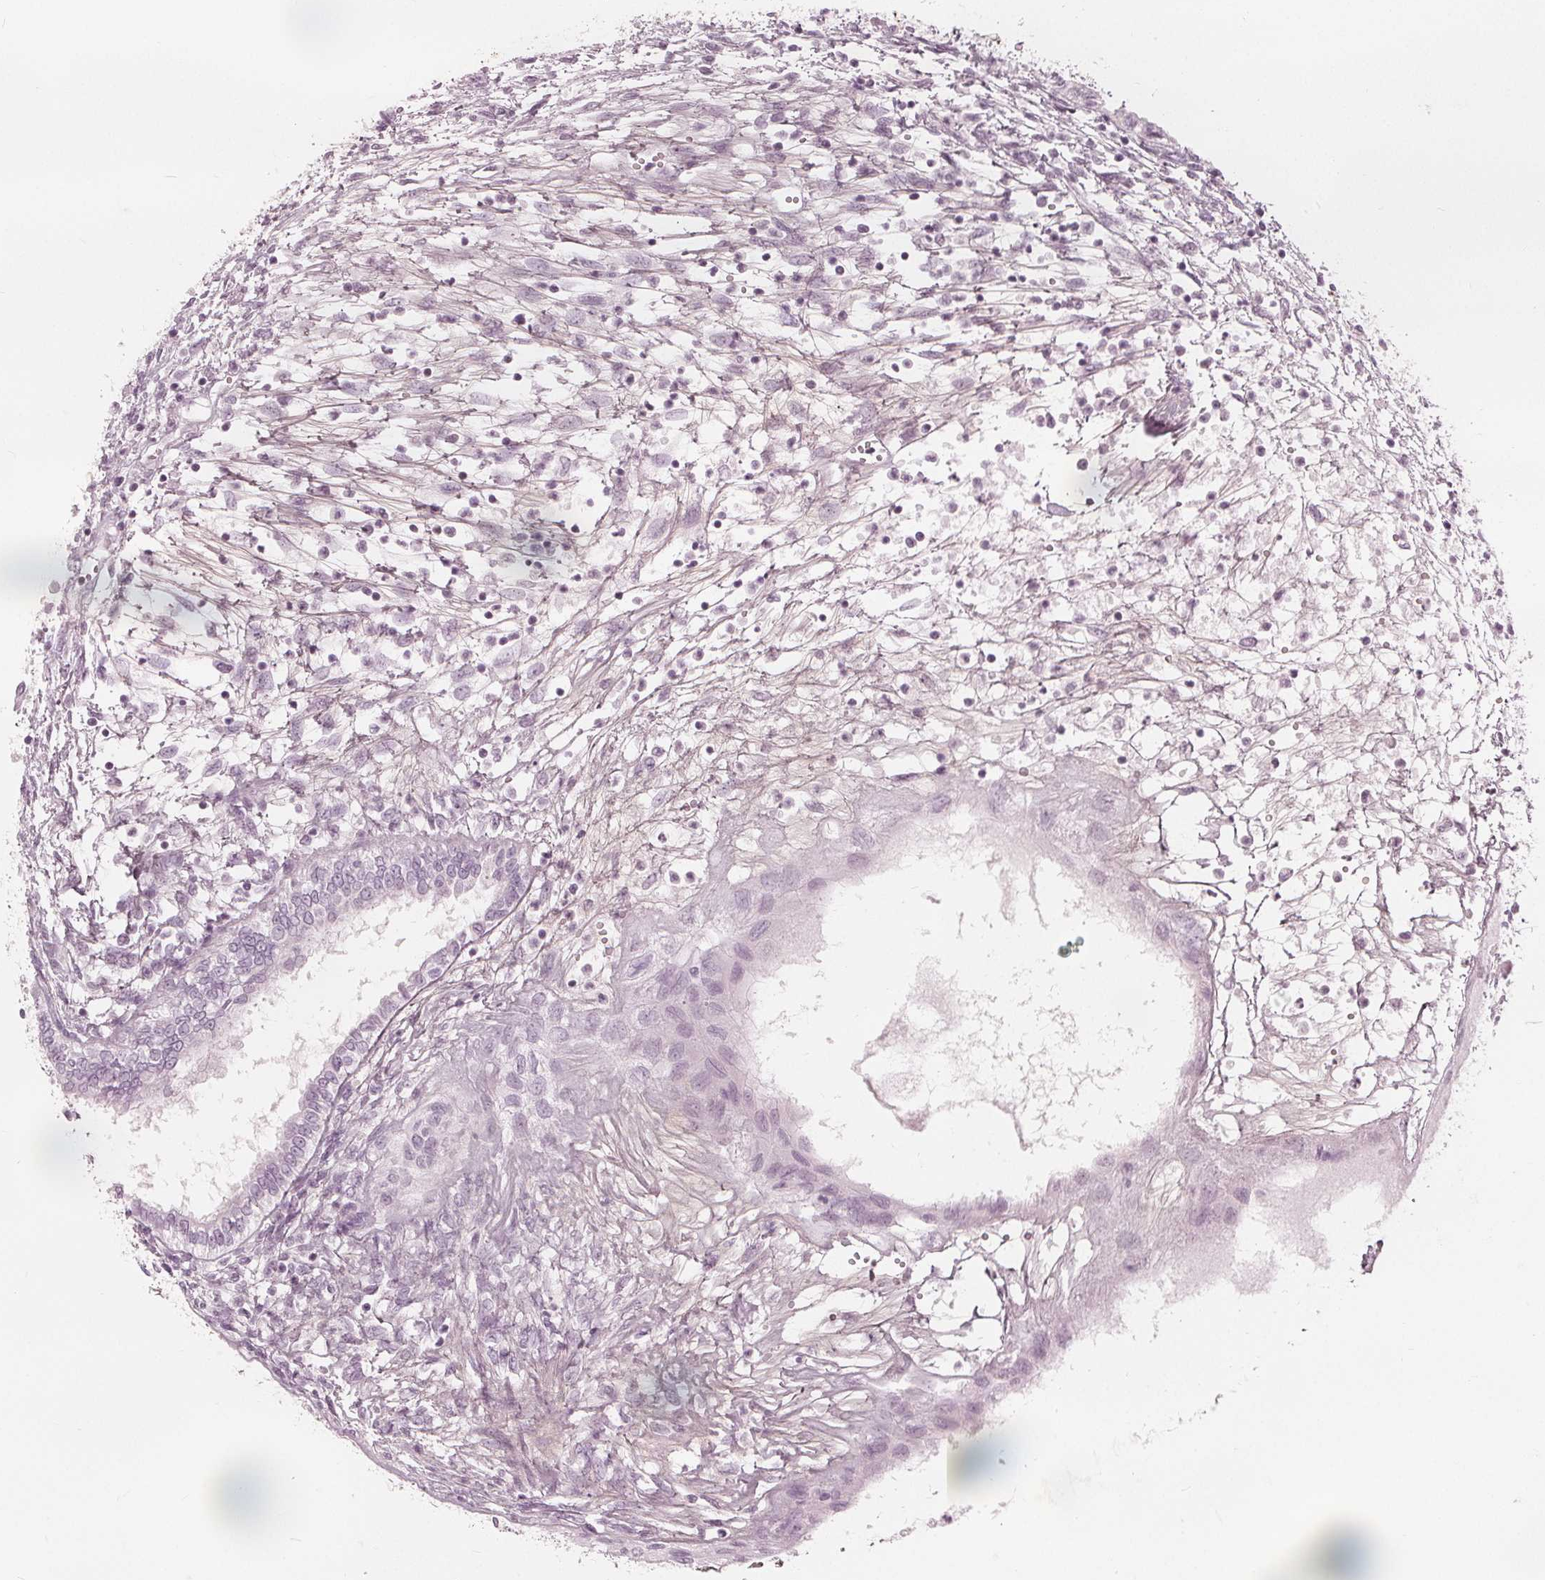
{"staining": {"intensity": "negative", "quantity": "none", "location": "none"}, "tissue": "testis cancer", "cell_type": "Tumor cells", "image_type": "cancer", "snomed": [{"axis": "morphology", "description": "Carcinoma, Embryonal, NOS"}, {"axis": "topography", "description": "Testis"}], "caption": "An IHC micrograph of embryonal carcinoma (testis) is shown. There is no staining in tumor cells of embryonal carcinoma (testis).", "gene": "PAEP", "patient": {"sex": "male", "age": 37}}